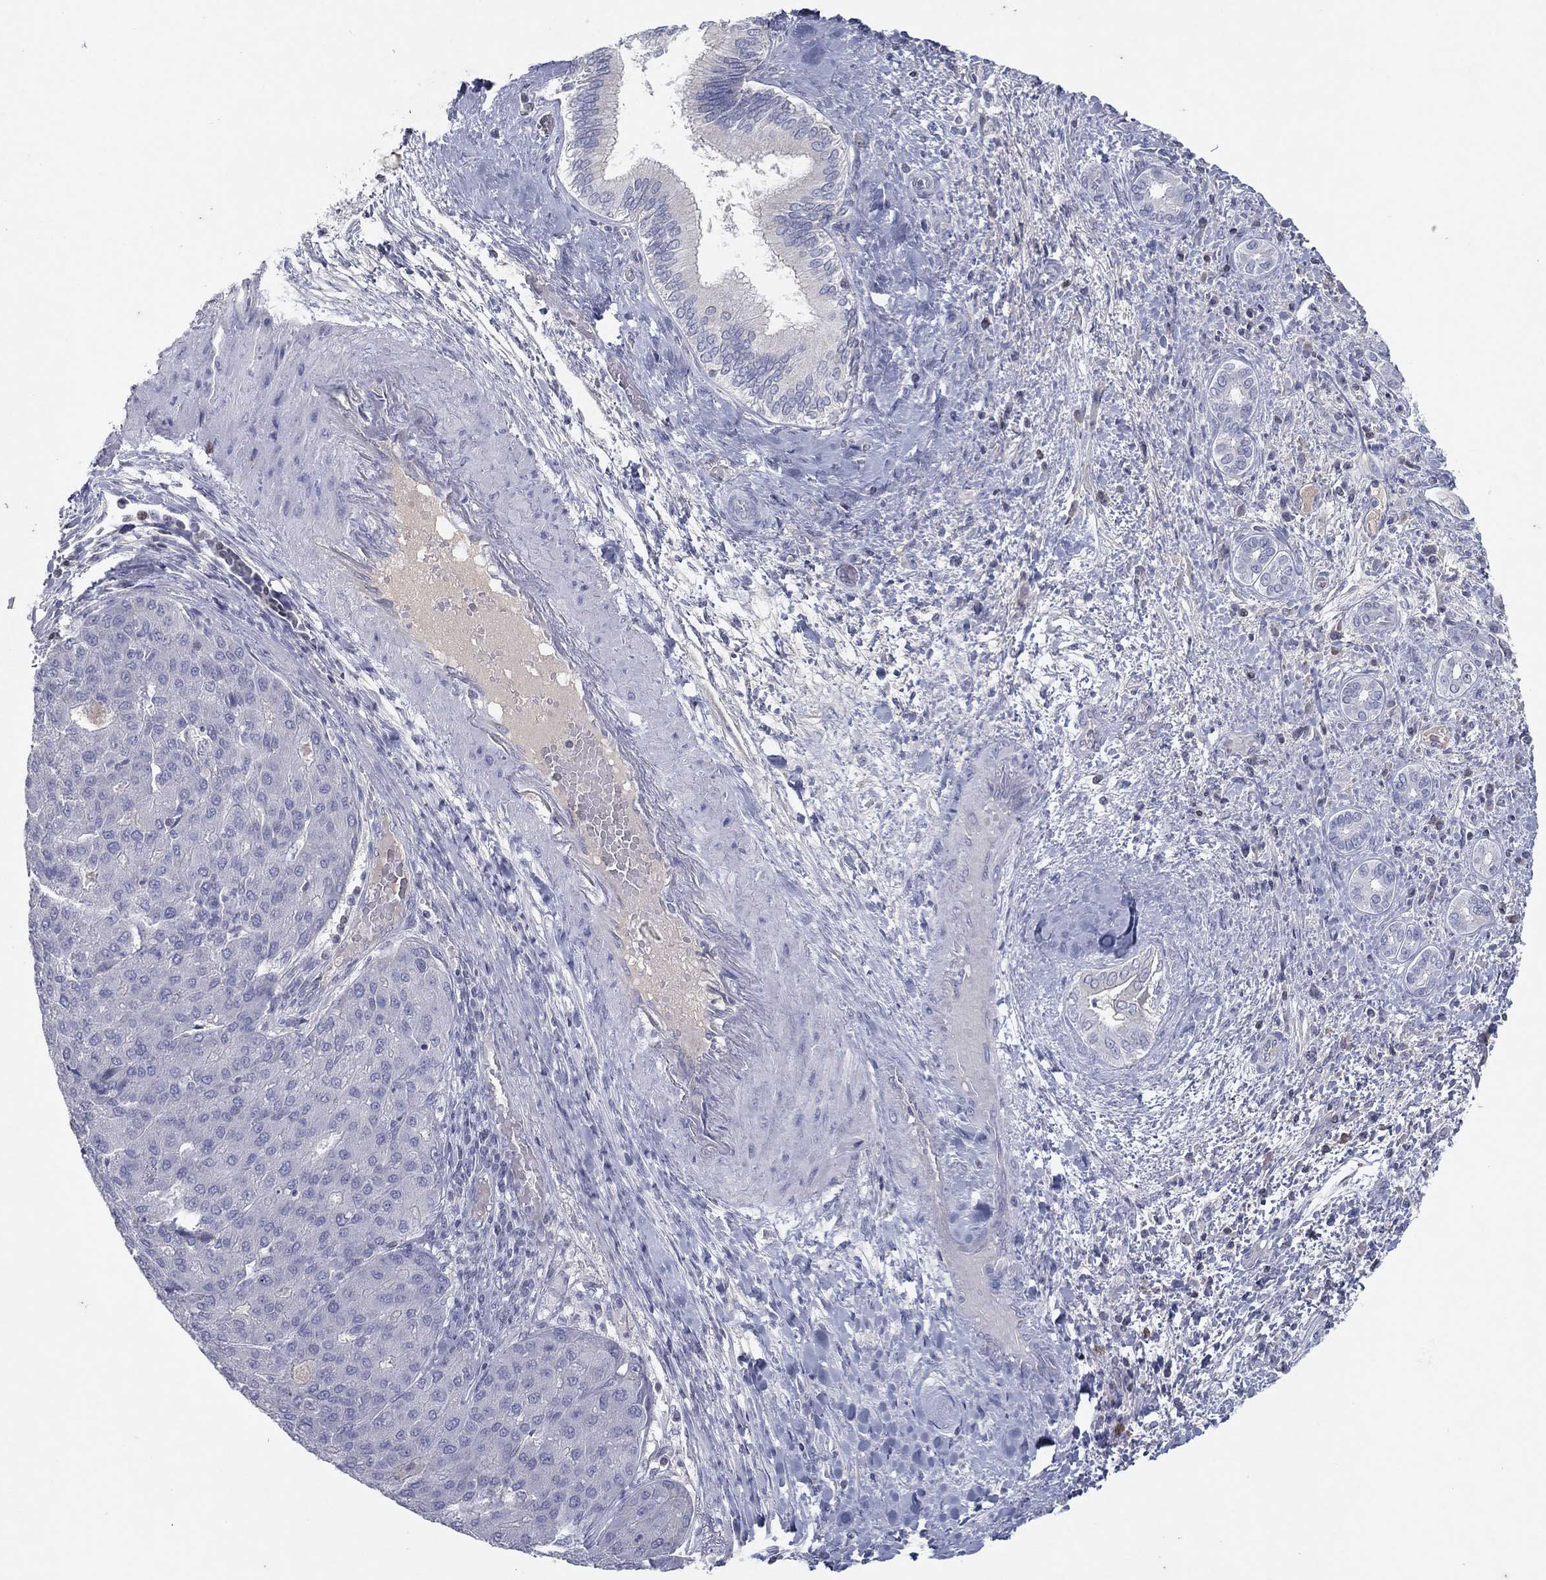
{"staining": {"intensity": "negative", "quantity": "none", "location": "none"}, "tissue": "liver cancer", "cell_type": "Tumor cells", "image_type": "cancer", "snomed": [{"axis": "morphology", "description": "Carcinoma, Hepatocellular, NOS"}, {"axis": "topography", "description": "Liver"}], "caption": "Immunohistochemistry (IHC) histopathology image of liver hepatocellular carcinoma stained for a protein (brown), which shows no expression in tumor cells. (DAB (3,3'-diaminobenzidine) immunohistochemistry (IHC) with hematoxylin counter stain).", "gene": "CPT1B", "patient": {"sex": "male", "age": 65}}